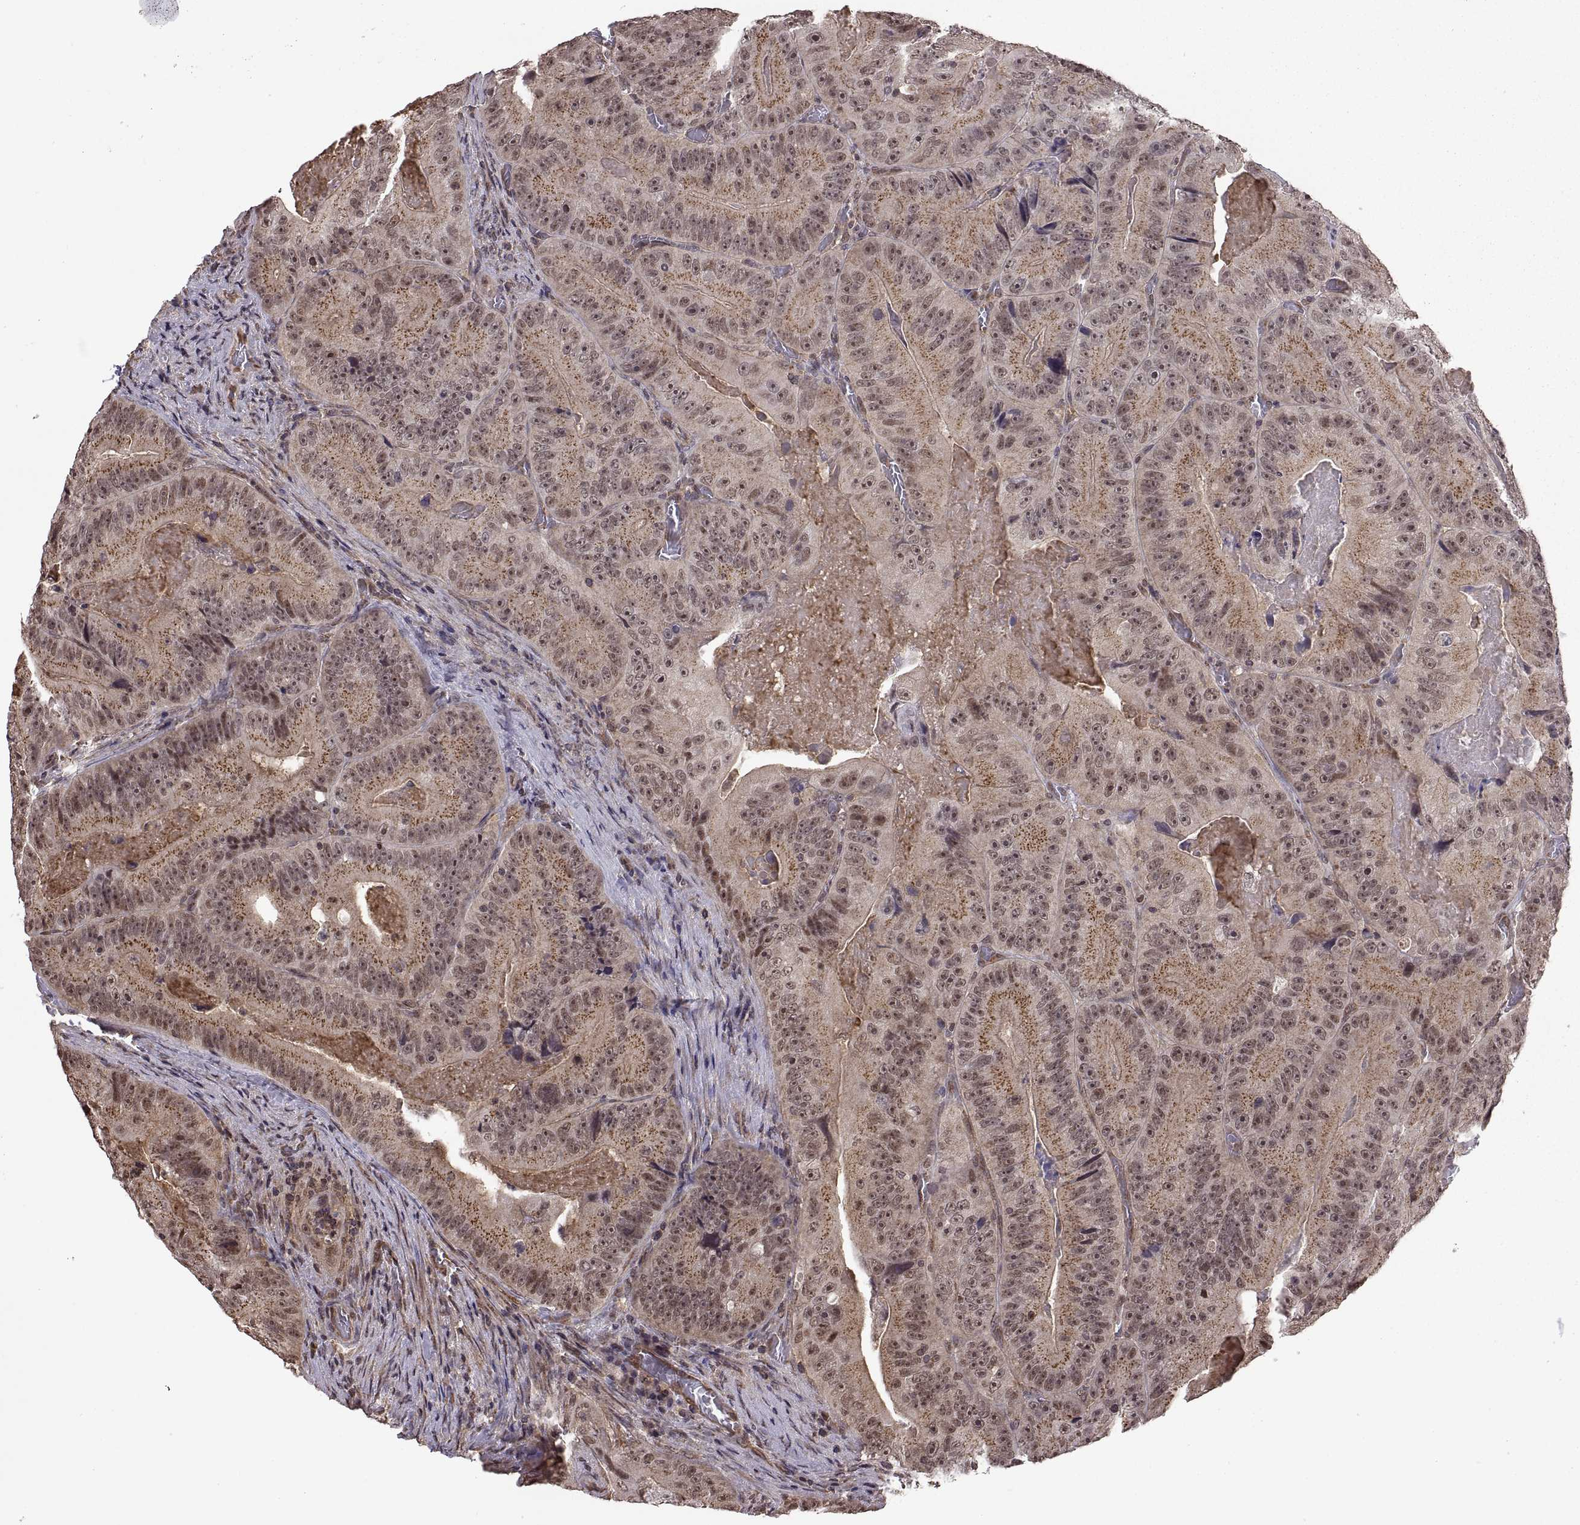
{"staining": {"intensity": "moderate", "quantity": "25%-75%", "location": "cytoplasmic/membranous"}, "tissue": "colorectal cancer", "cell_type": "Tumor cells", "image_type": "cancer", "snomed": [{"axis": "morphology", "description": "Adenocarcinoma, NOS"}, {"axis": "topography", "description": "Colon"}], "caption": "A medium amount of moderate cytoplasmic/membranous positivity is seen in about 25%-75% of tumor cells in colorectal cancer tissue. (DAB IHC with brightfield microscopy, high magnification).", "gene": "ARRB1", "patient": {"sex": "female", "age": 86}}